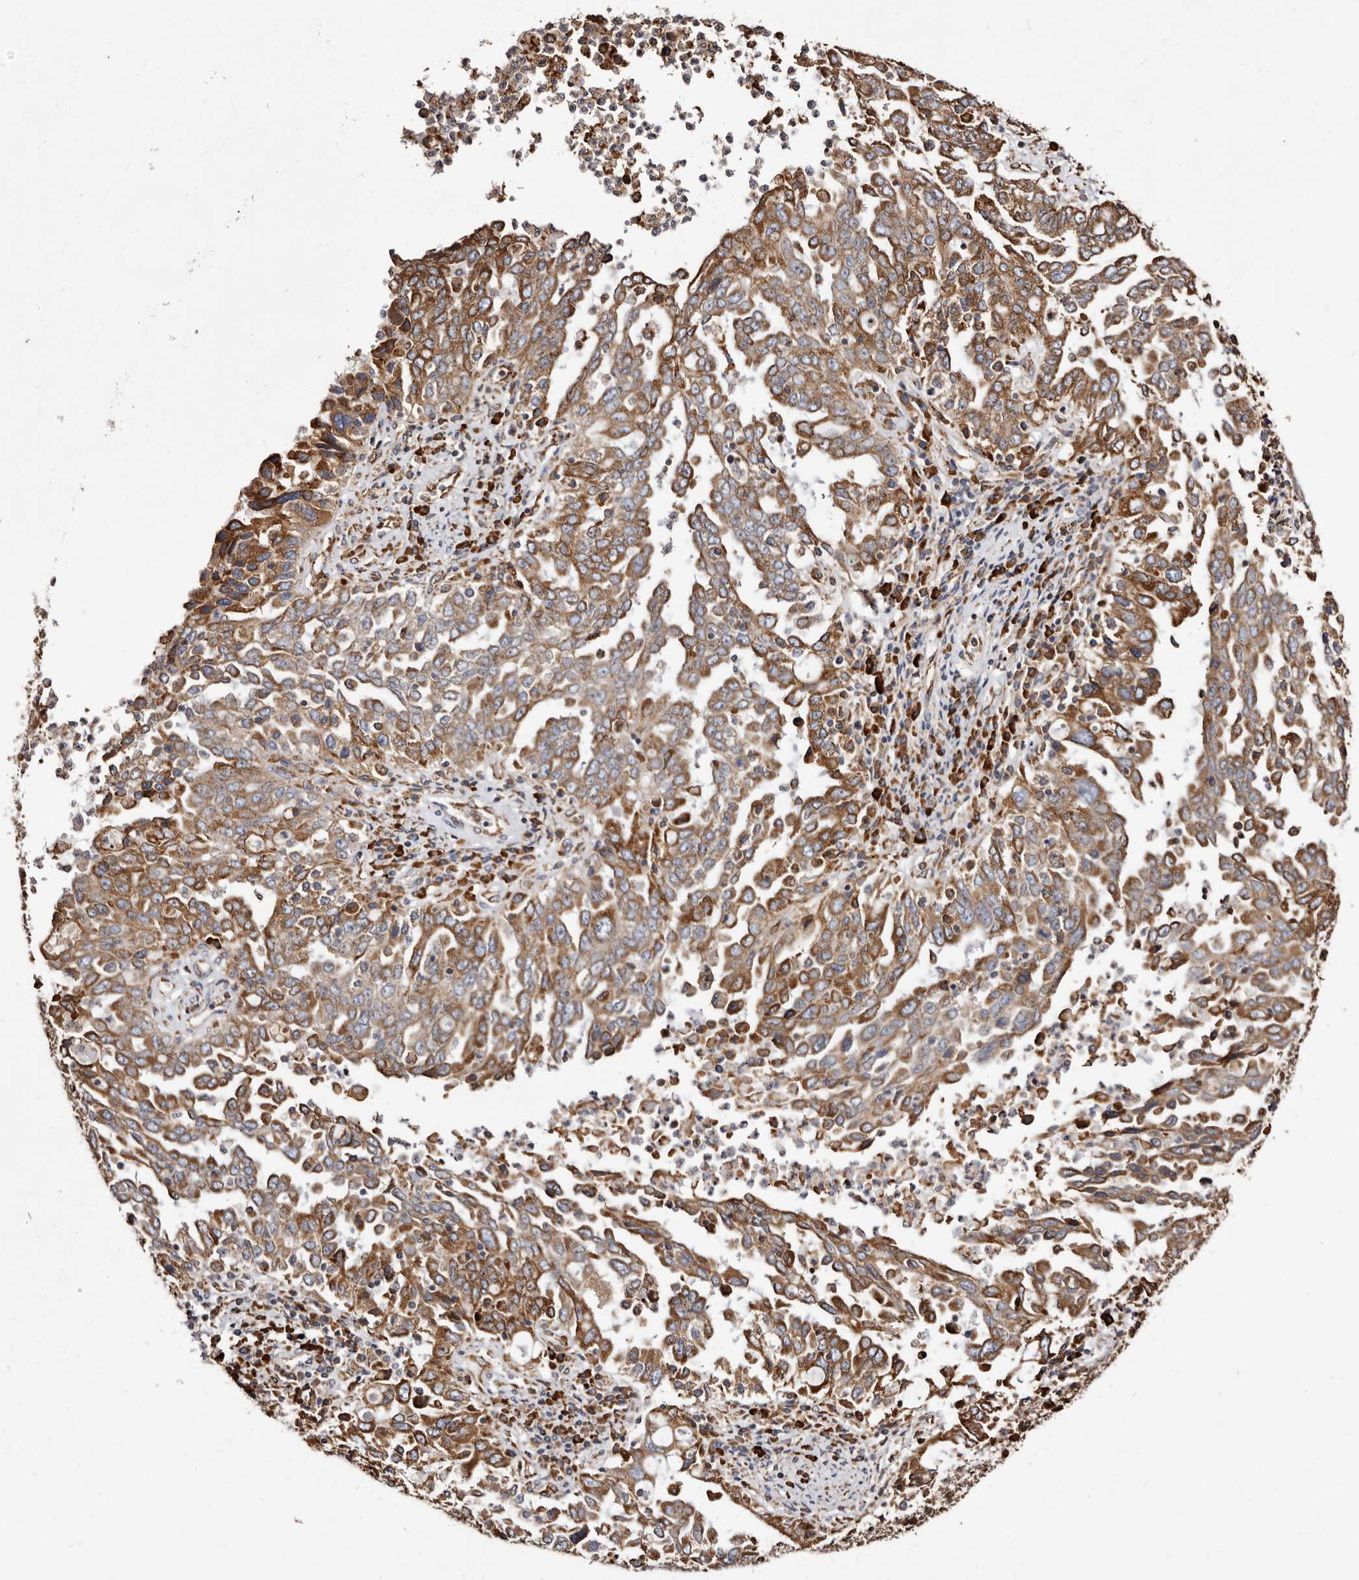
{"staining": {"intensity": "moderate", "quantity": ">75%", "location": "cytoplasmic/membranous"}, "tissue": "ovarian cancer", "cell_type": "Tumor cells", "image_type": "cancer", "snomed": [{"axis": "morphology", "description": "Carcinoma, endometroid"}, {"axis": "topography", "description": "Ovary"}], "caption": "Ovarian cancer stained with IHC displays moderate cytoplasmic/membranous expression in about >75% of tumor cells.", "gene": "ACBD6", "patient": {"sex": "female", "age": 62}}